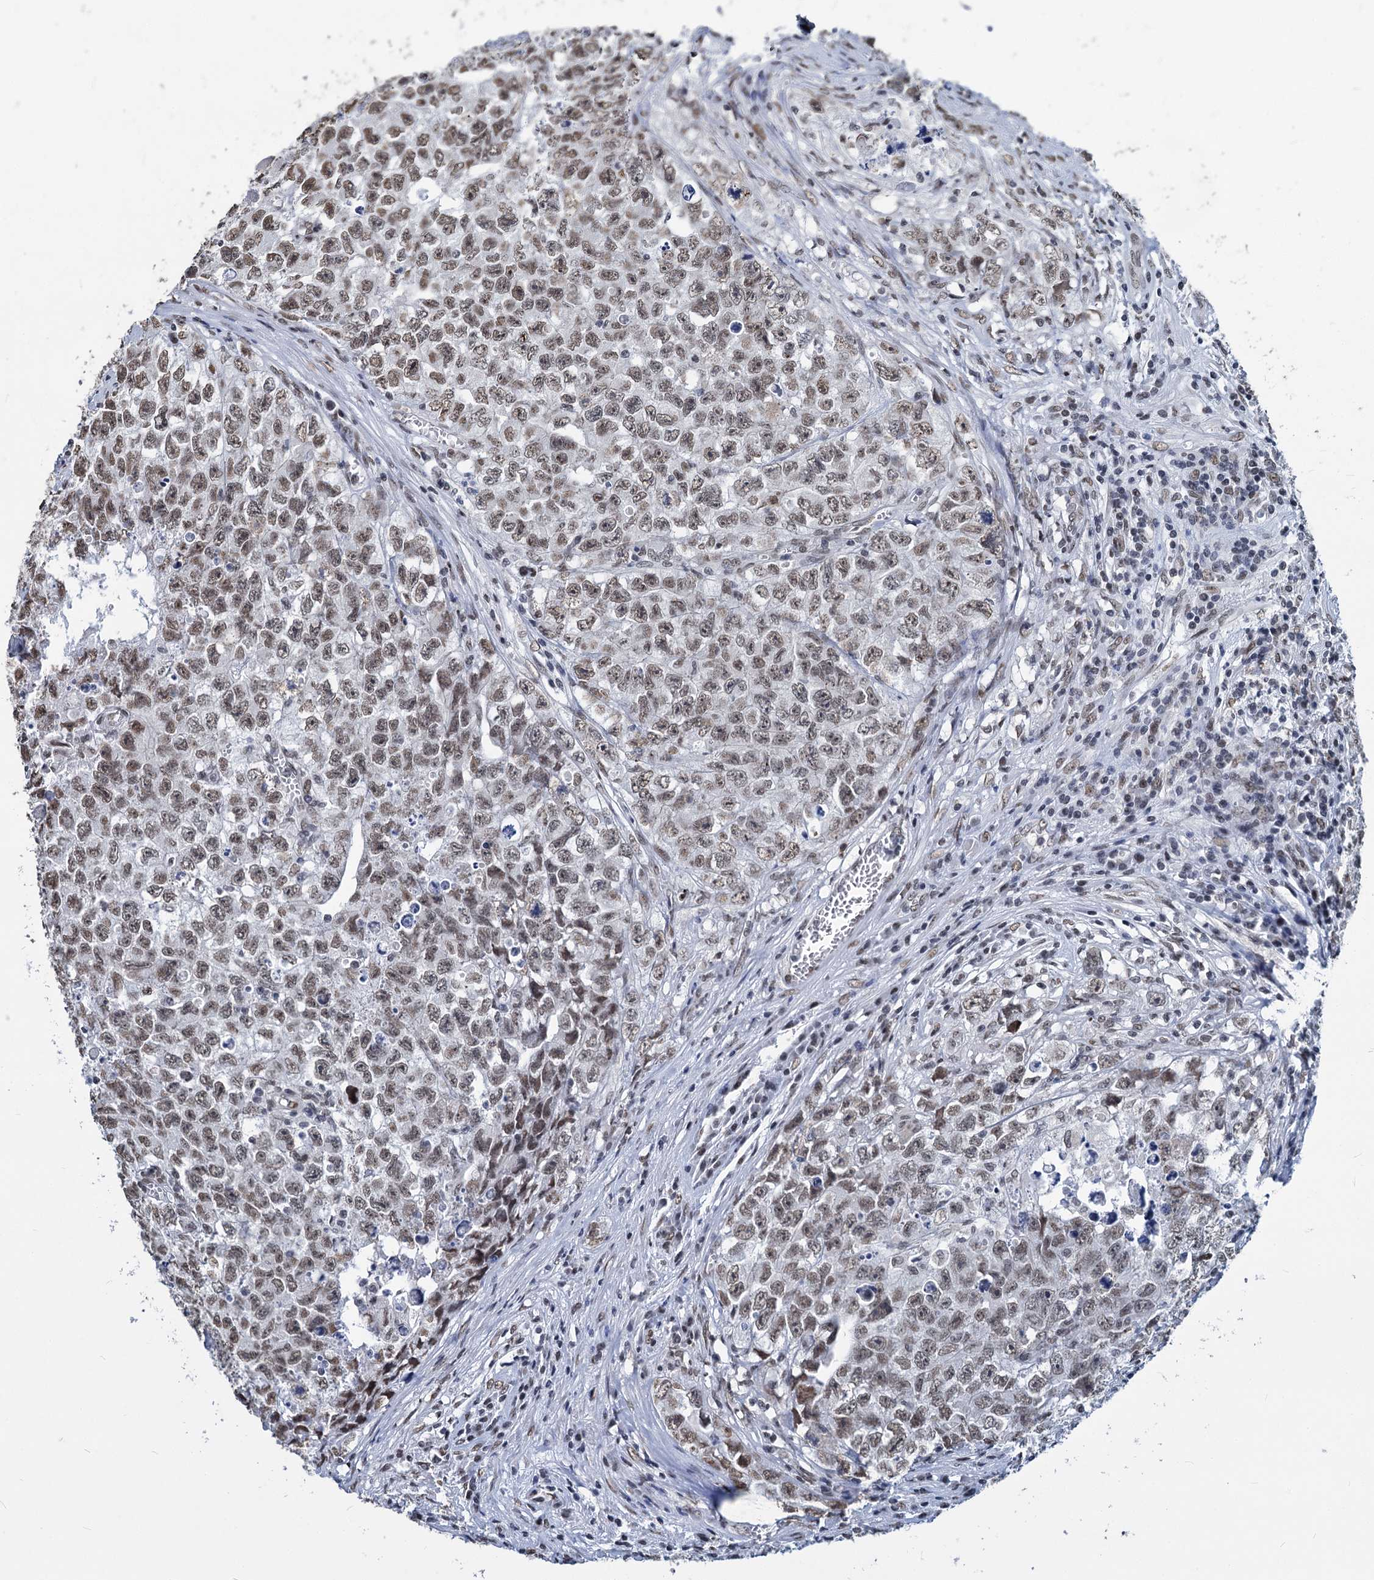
{"staining": {"intensity": "weak", "quantity": ">75%", "location": "nuclear"}, "tissue": "testis cancer", "cell_type": "Tumor cells", "image_type": "cancer", "snomed": [{"axis": "morphology", "description": "Seminoma, NOS"}, {"axis": "morphology", "description": "Carcinoma, Embryonal, NOS"}, {"axis": "topography", "description": "Testis"}], "caption": "Seminoma (testis) stained with a brown dye exhibits weak nuclear positive positivity in approximately >75% of tumor cells.", "gene": "PARPBP", "patient": {"sex": "male", "age": 43}}